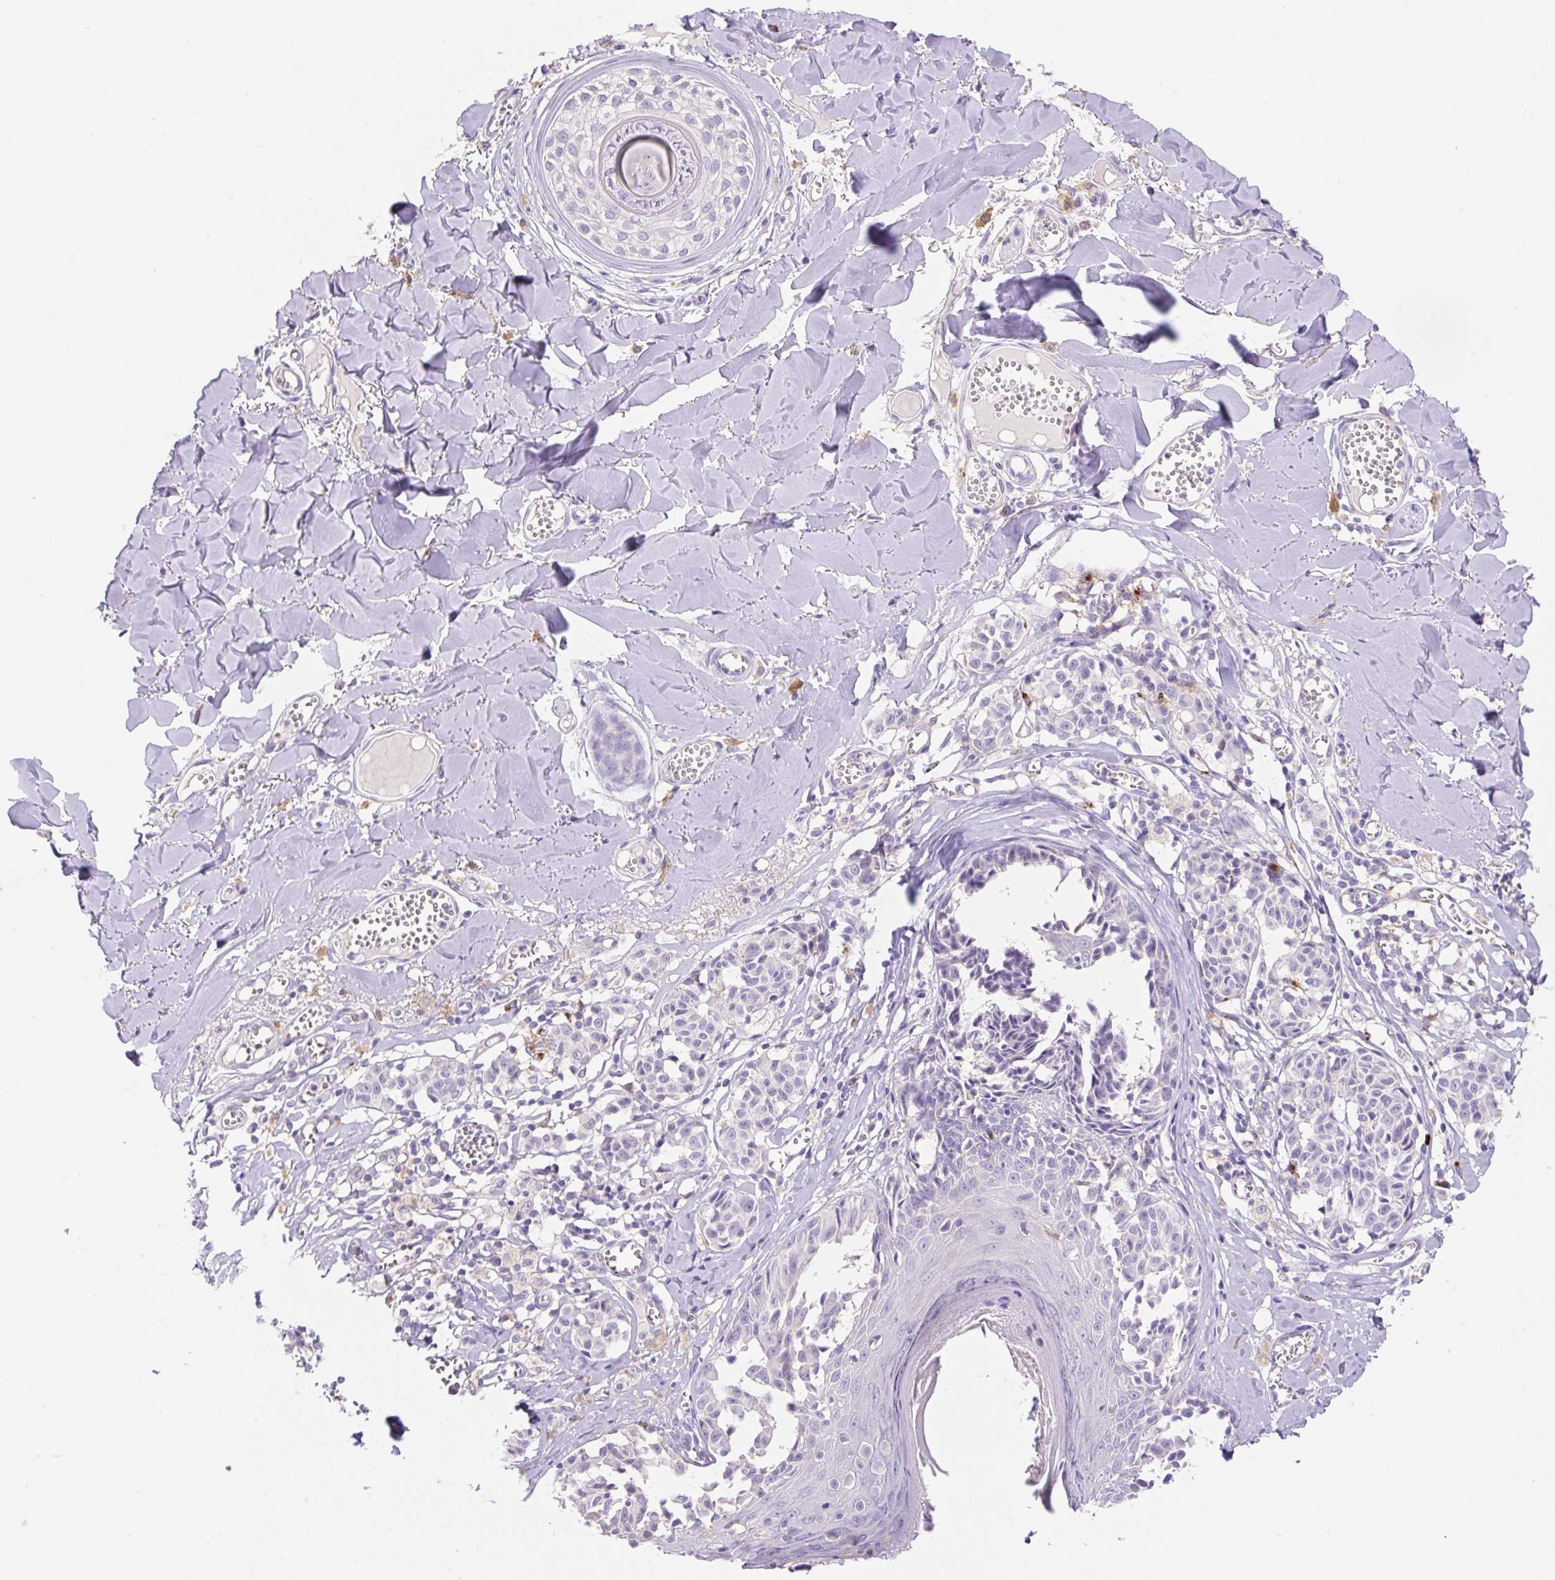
{"staining": {"intensity": "negative", "quantity": "none", "location": "none"}, "tissue": "melanoma", "cell_type": "Tumor cells", "image_type": "cancer", "snomed": [{"axis": "morphology", "description": "Malignant melanoma, NOS"}, {"axis": "topography", "description": "Skin"}], "caption": "Tumor cells show no significant protein positivity in melanoma. Nuclei are stained in blue.", "gene": "TDRD15", "patient": {"sex": "female", "age": 43}}